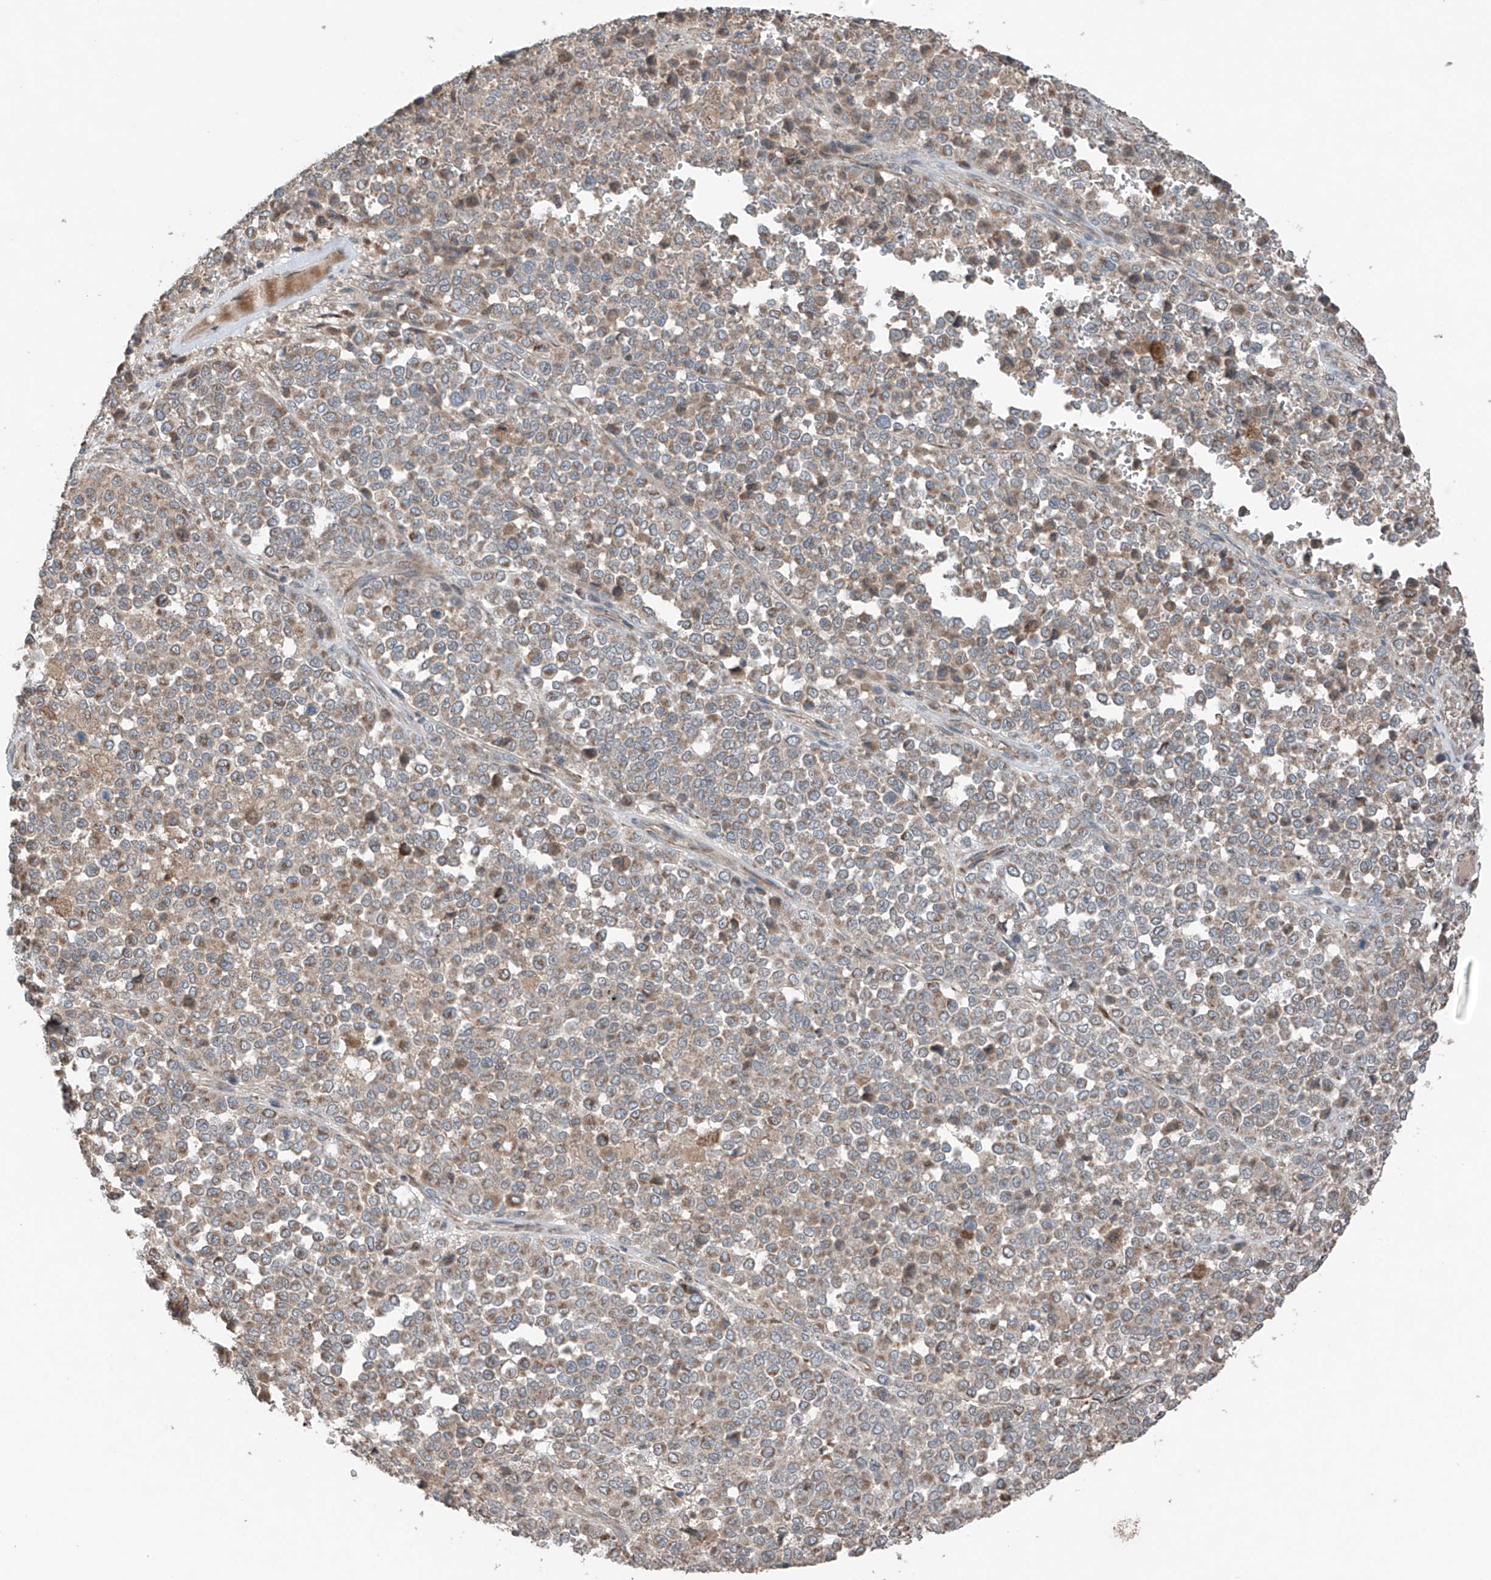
{"staining": {"intensity": "weak", "quantity": "25%-75%", "location": "cytoplasmic/membranous"}, "tissue": "melanoma", "cell_type": "Tumor cells", "image_type": "cancer", "snomed": [{"axis": "morphology", "description": "Malignant melanoma, Metastatic site"}, {"axis": "topography", "description": "Pancreas"}], "caption": "Tumor cells demonstrate weak cytoplasmic/membranous expression in about 25%-75% of cells in malignant melanoma (metastatic site).", "gene": "SAMD3", "patient": {"sex": "female", "age": 30}}